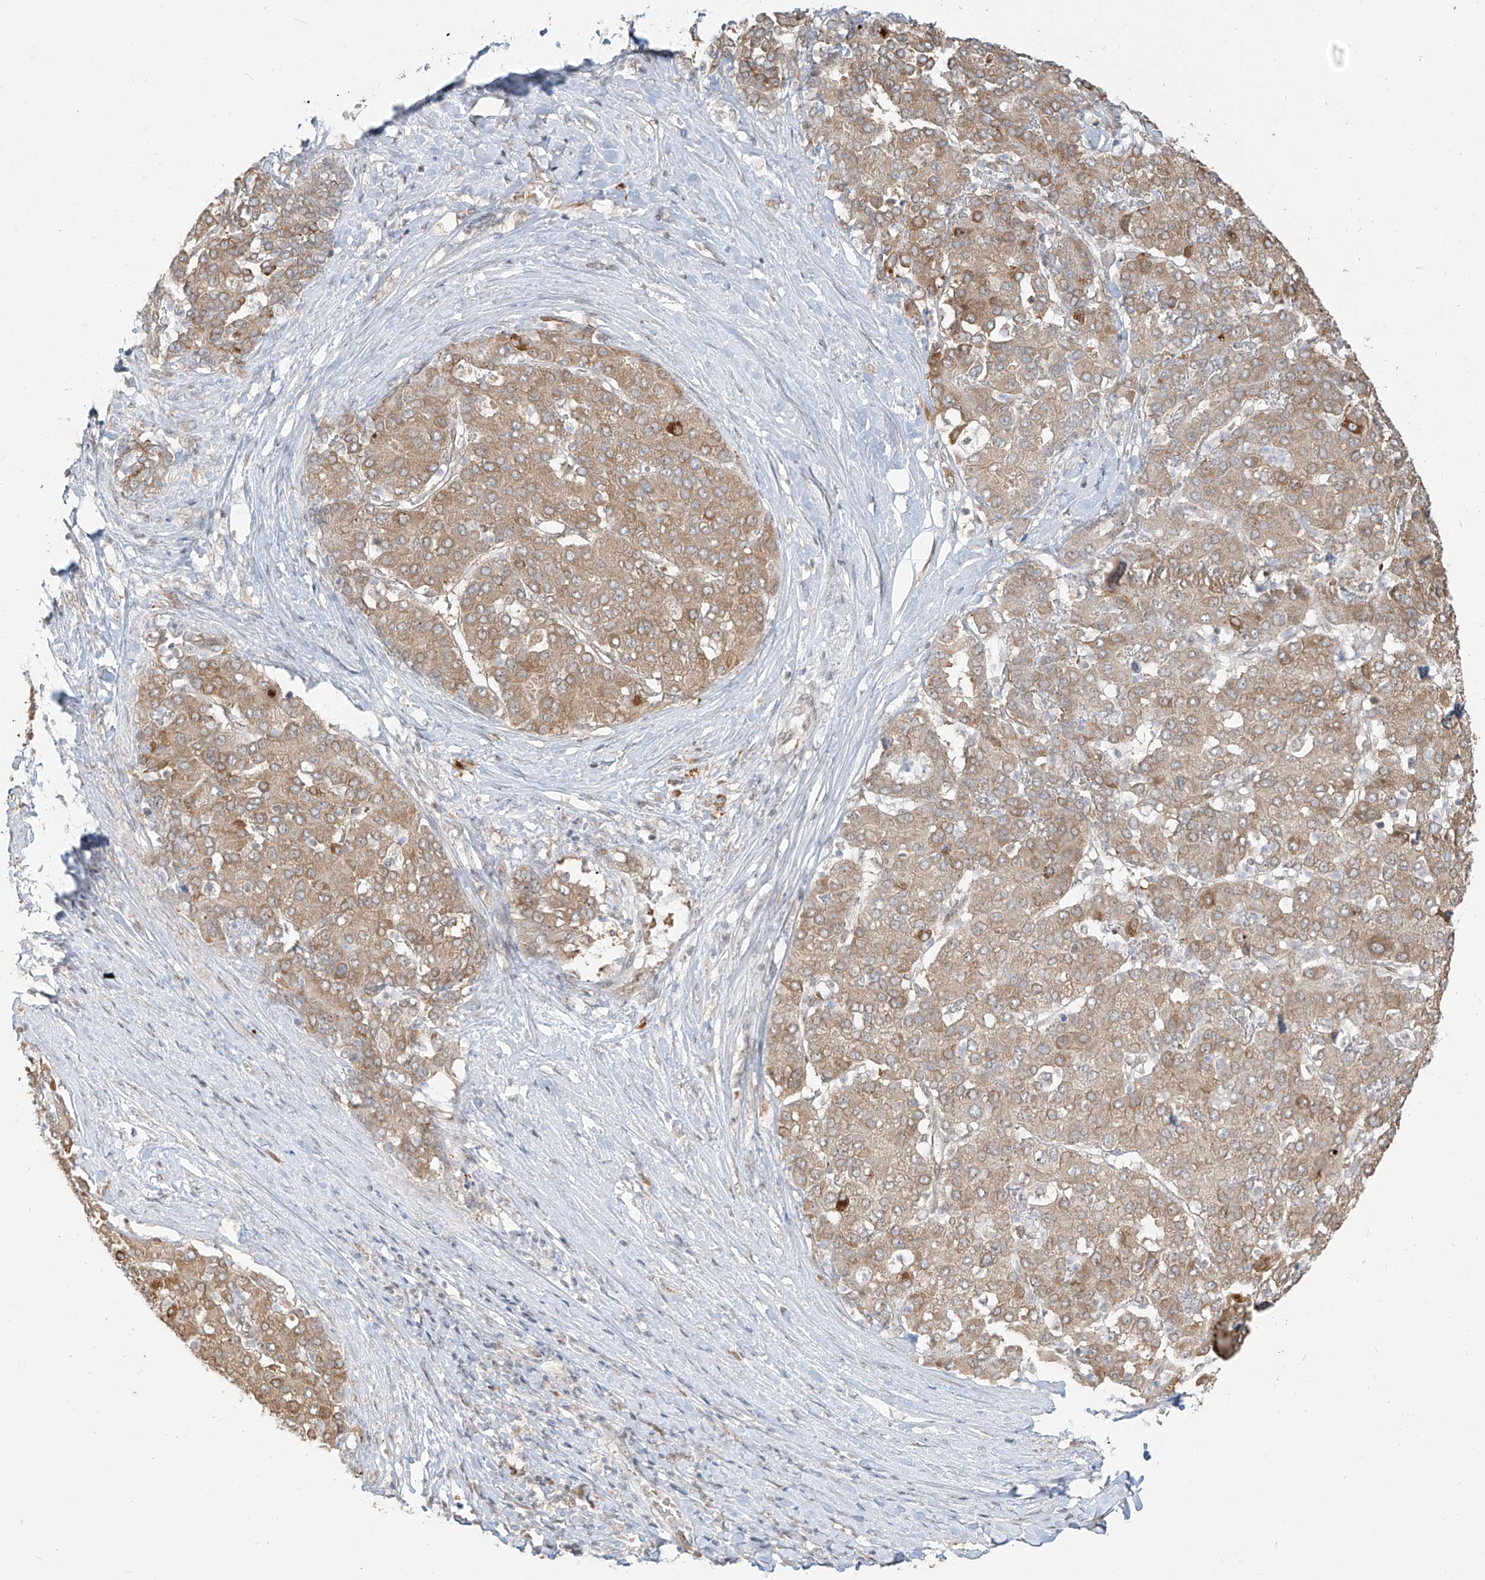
{"staining": {"intensity": "moderate", "quantity": ">75%", "location": "cytoplasmic/membranous,nuclear"}, "tissue": "liver cancer", "cell_type": "Tumor cells", "image_type": "cancer", "snomed": [{"axis": "morphology", "description": "Carcinoma, Hepatocellular, NOS"}, {"axis": "topography", "description": "Liver"}], "caption": "Brown immunohistochemical staining in liver cancer (hepatocellular carcinoma) displays moderate cytoplasmic/membranous and nuclear expression in approximately >75% of tumor cells.", "gene": "ZMYM2", "patient": {"sex": "male", "age": 65}}